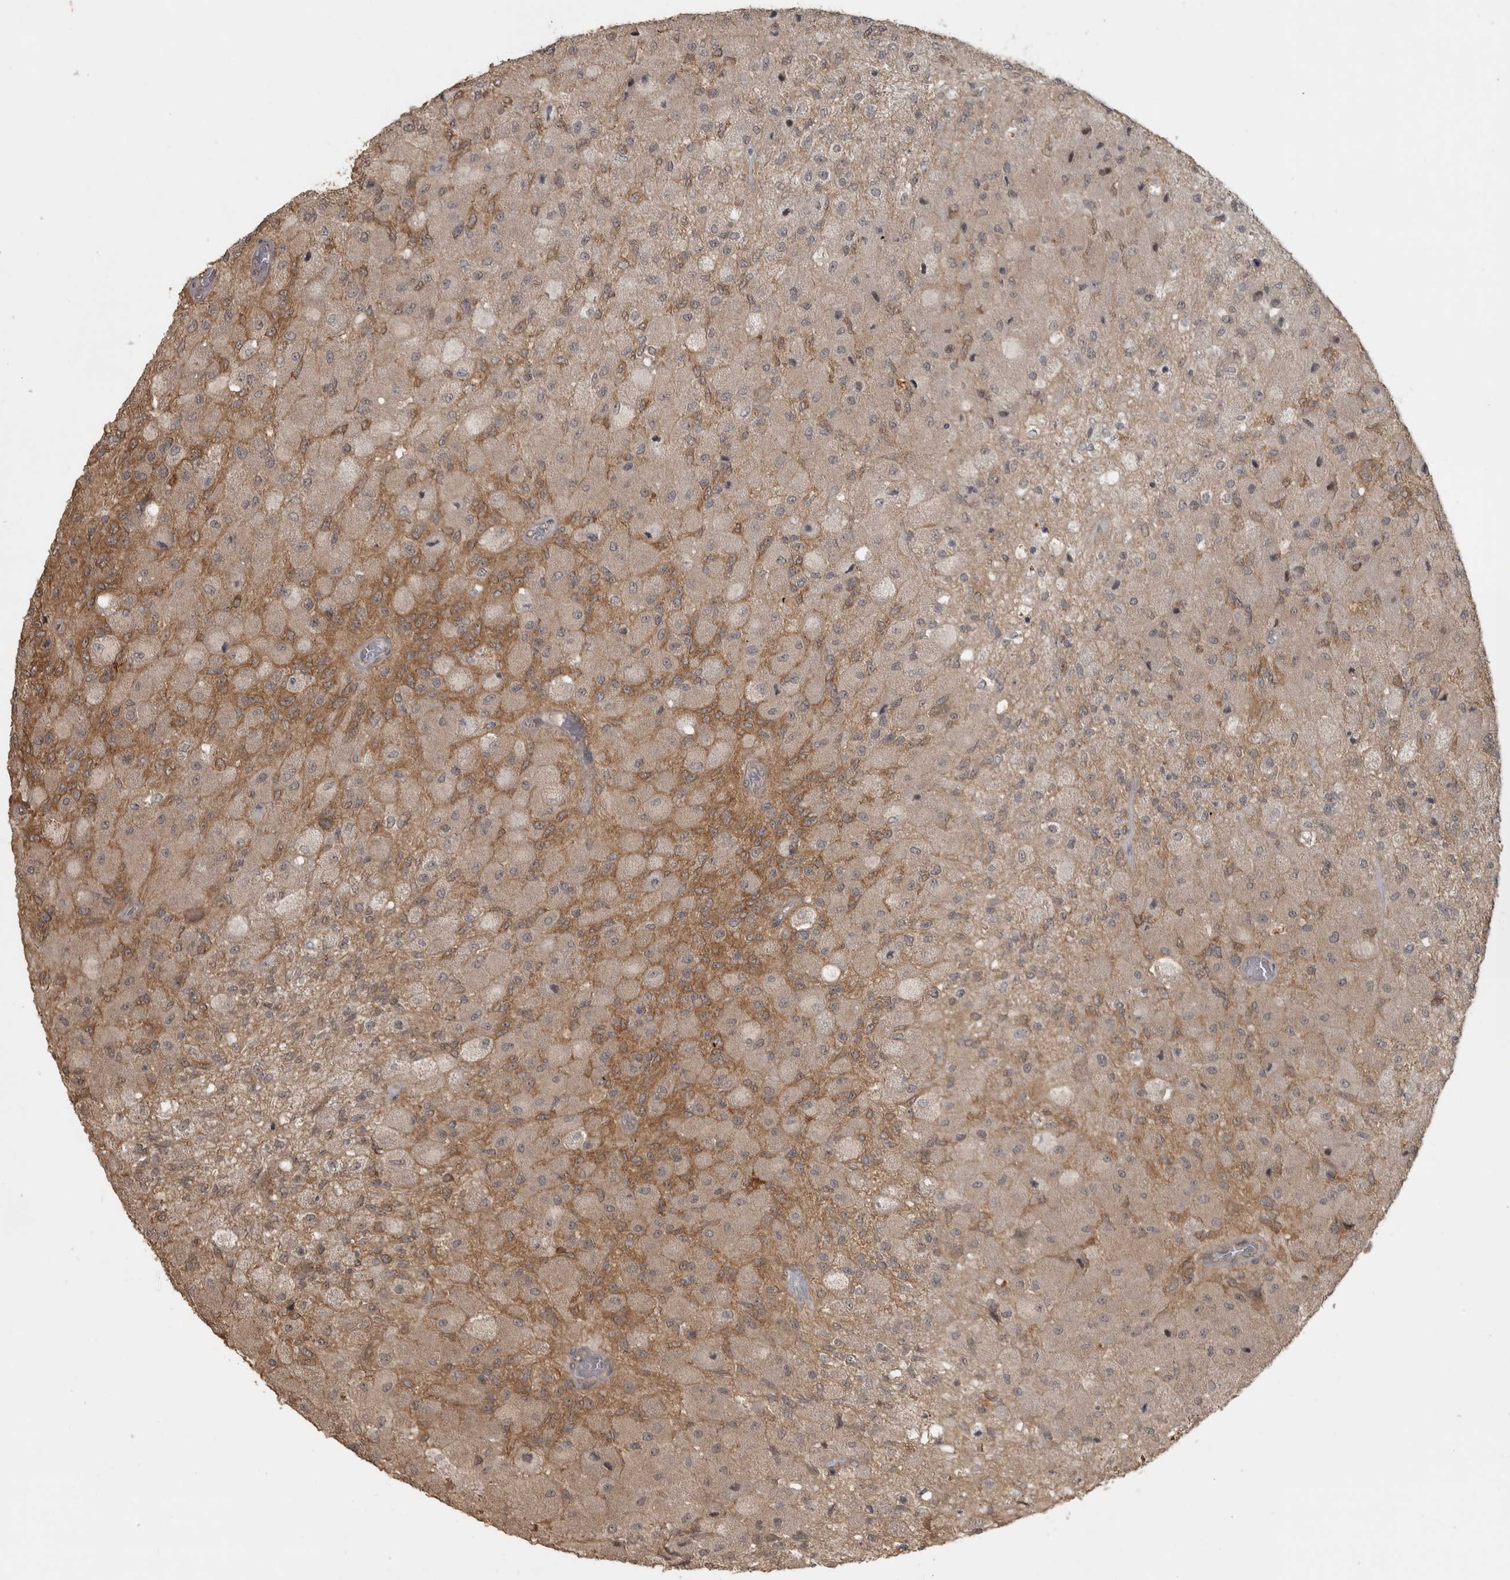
{"staining": {"intensity": "moderate", "quantity": "<25%", "location": "cytoplasmic/membranous"}, "tissue": "glioma", "cell_type": "Tumor cells", "image_type": "cancer", "snomed": [{"axis": "morphology", "description": "Normal tissue, NOS"}, {"axis": "morphology", "description": "Glioma, malignant, High grade"}, {"axis": "topography", "description": "Cerebral cortex"}], "caption": "Brown immunohistochemical staining in malignant high-grade glioma displays moderate cytoplasmic/membranous expression in approximately <25% of tumor cells. Immunohistochemistry stains the protein in brown and the nuclei are stained blue.", "gene": "LLGL1", "patient": {"sex": "male", "age": 77}}